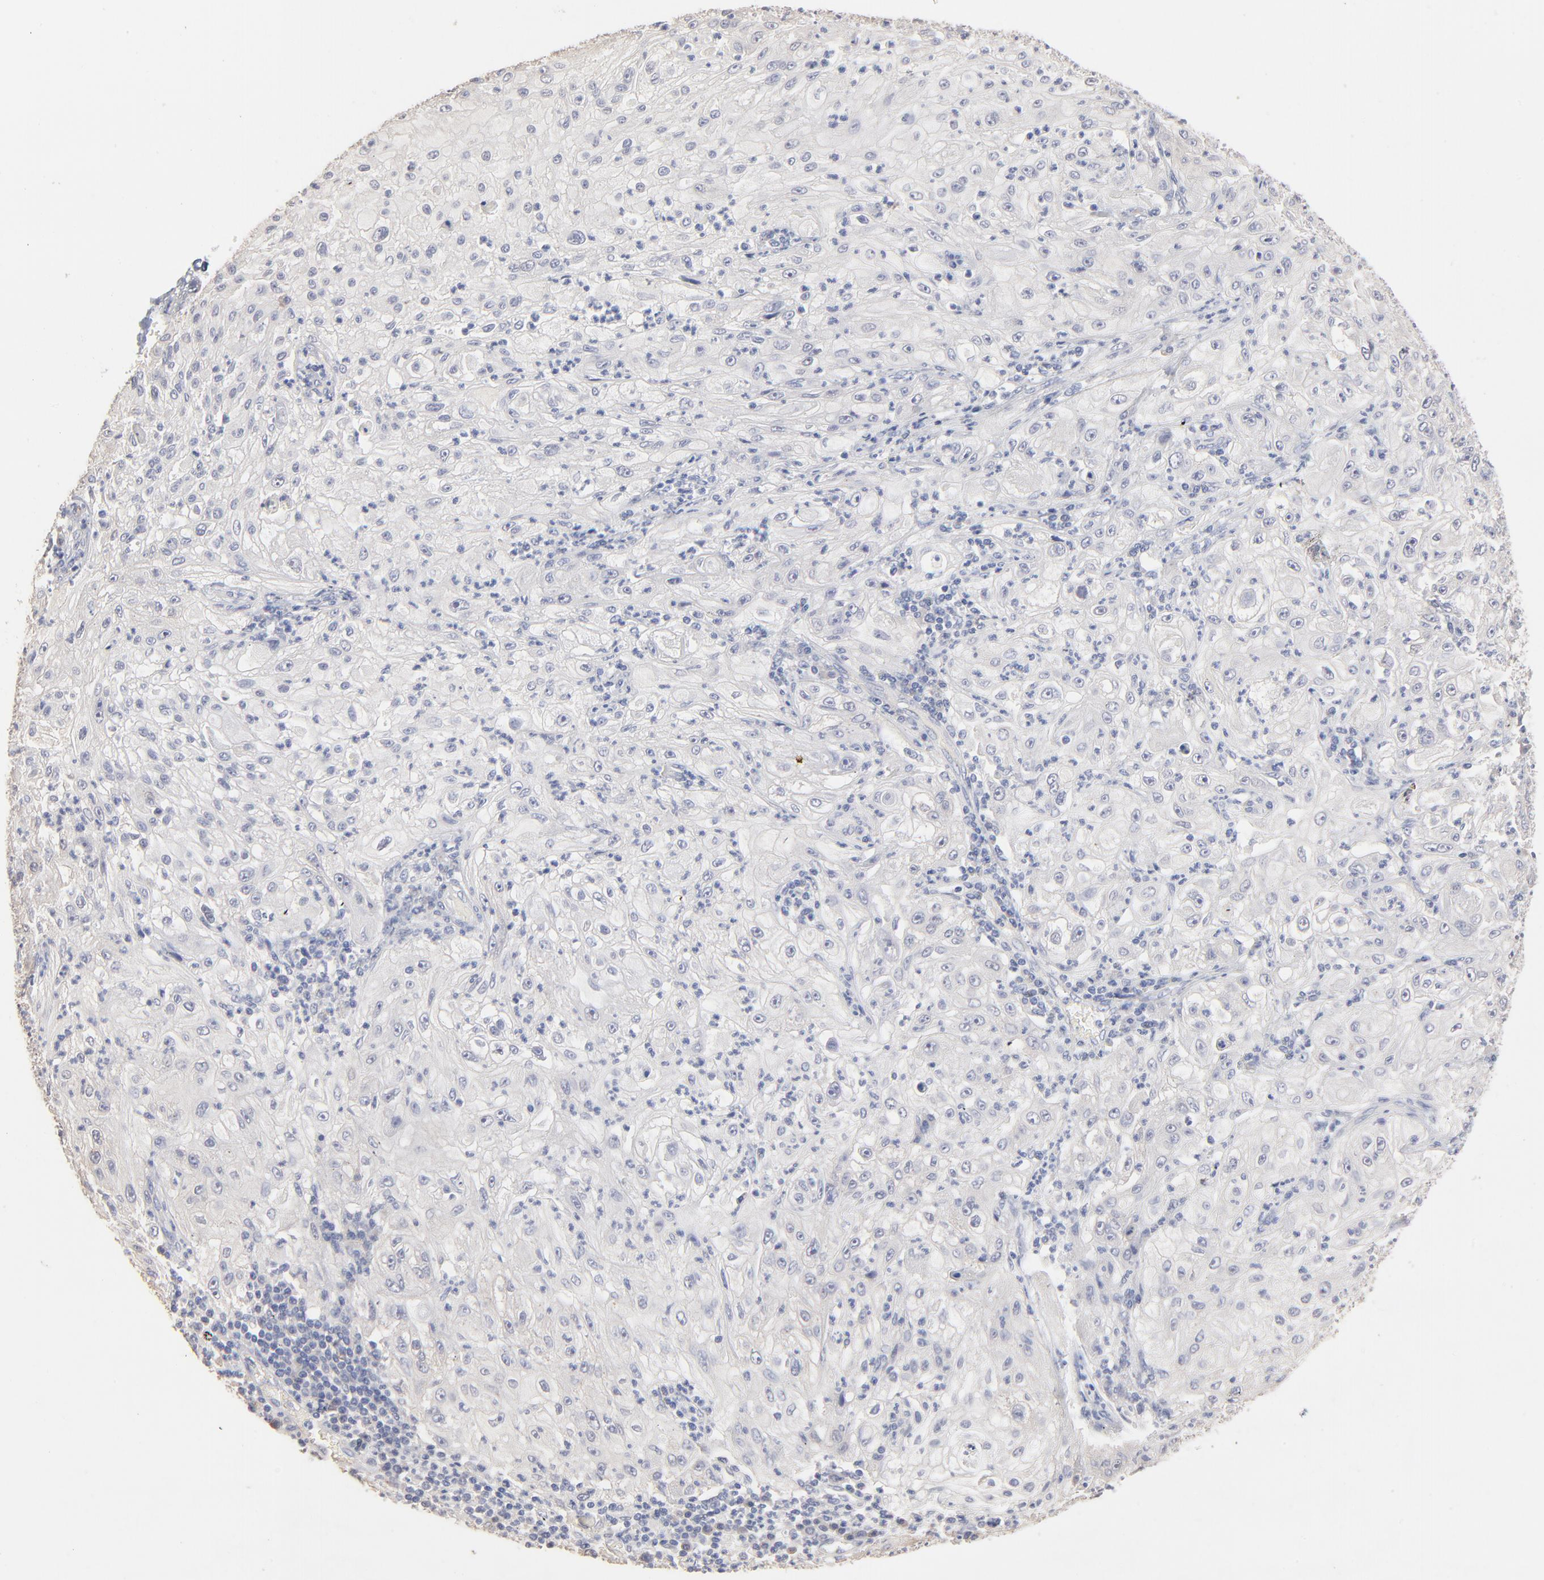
{"staining": {"intensity": "weak", "quantity": "25%-75%", "location": "cytoplasmic/membranous"}, "tissue": "lung cancer", "cell_type": "Tumor cells", "image_type": "cancer", "snomed": [{"axis": "morphology", "description": "Inflammation, NOS"}, {"axis": "morphology", "description": "Squamous cell carcinoma, NOS"}, {"axis": "topography", "description": "Lymph node"}, {"axis": "topography", "description": "Soft tissue"}, {"axis": "topography", "description": "Lung"}], "caption": "Immunohistochemical staining of lung cancer shows low levels of weak cytoplasmic/membranous positivity in about 25%-75% of tumor cells.", "gene": "DNAL4", "patient": {"sex": "male", "age": 66}}